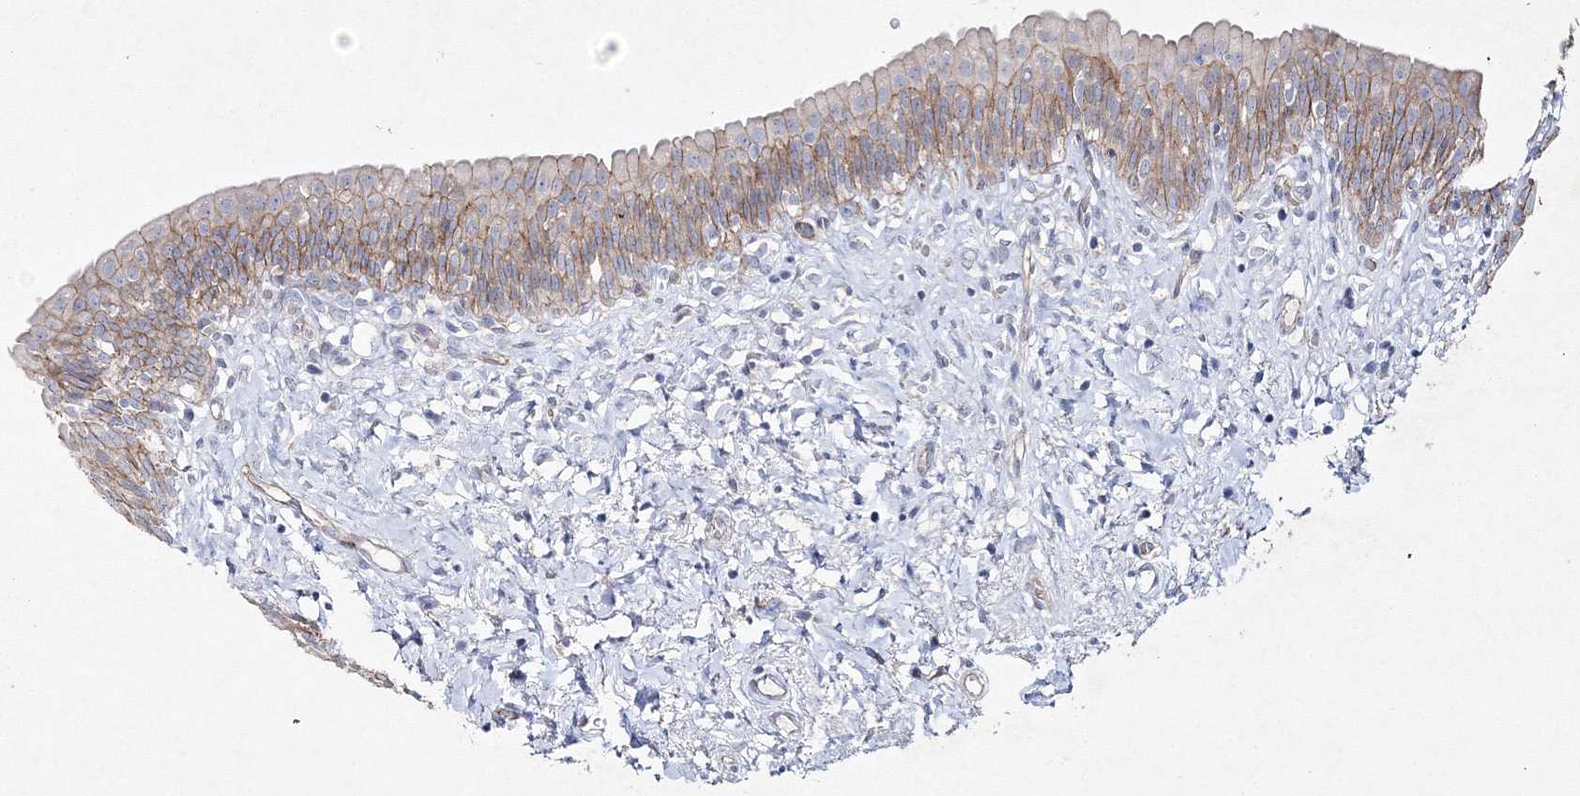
{"staining": {"intensity": "moderate", "quantity": ">75%", "location": "cytoplasmic/membranous"}, "tissue": "urinary bladder", "cell_type": "Urothelial cells", "image_type": "normal", "snomed": [{"axis": "morphology", "description": "Normal tissue, NOS"}, {"axis": "topography", "description": "Urinary bladder"}], "caption": "Immunohistochemistry (IHC) staining of normal urinary bladder, which reveals medium levels of moderate cytoplasmic/membranous positivity in approximately >75% of urothelial cells indicating moderate cytoplasmic/membranous protein staining. The staining was performed using DAB (3,3'-diaminobenzidine) (brown) for protein detection and nuclei were counterstained in hematoxylin (blue).", "gene": "NAA40", "patient": {"sex": "male", "age": 83}}